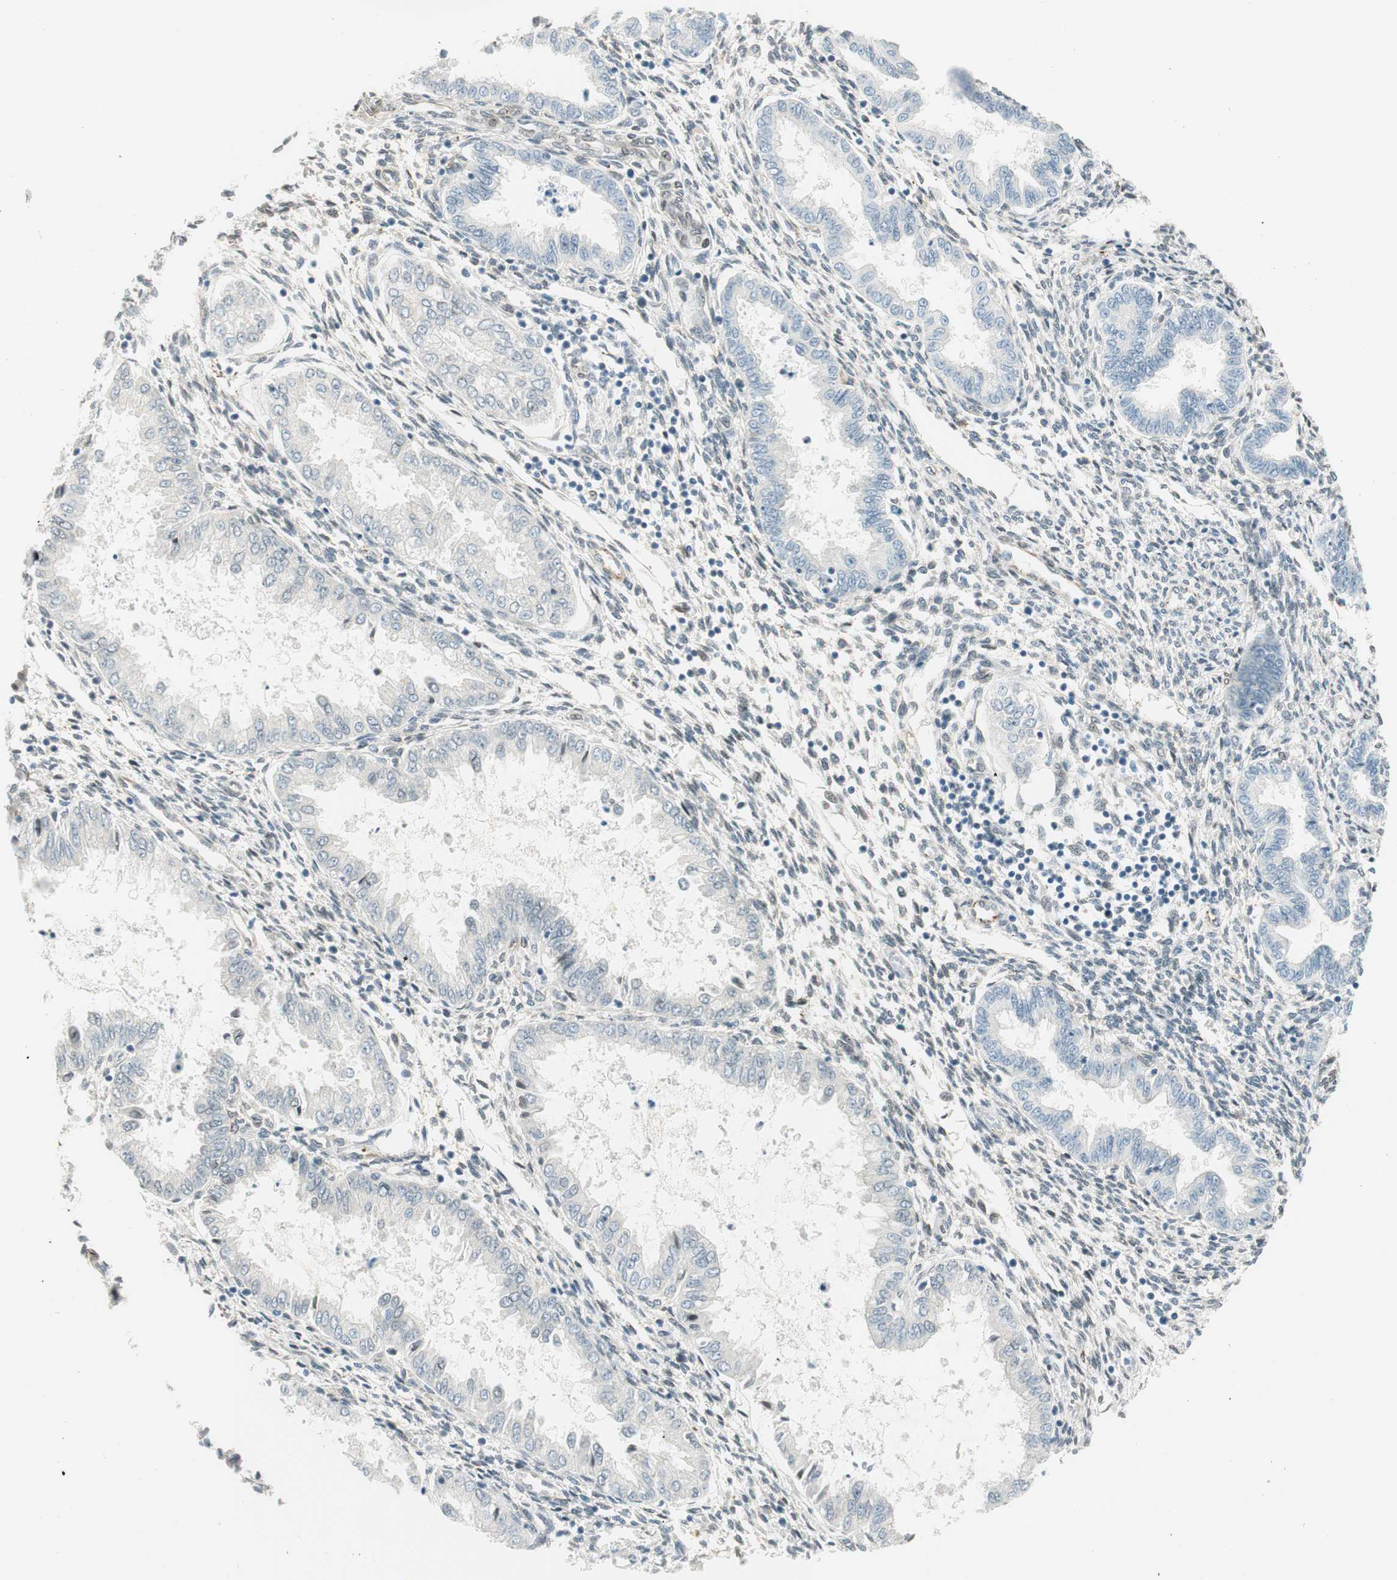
{"staining": {"intensity": "weak", "quantity": "25%-75%", "location": "cytoplasmic/membranous"}, "tissue": "endometrium", "cell_type": "Cells in endometrial stroma", "image_type": "normal", "snomed": [{"axis": "morphology", "description": "Normal tissue, NOS"}, {"axis": "topography", "description": "Endometrium"}], "caption": "Cells in endometrial stroma display low levels of weak cytoplasmic/membranous expression in approximately 25%-75% of cells in unremarkable human endometrium.", "gene": "TMEM260", "patient": {"sex": "female", "age": 33}}